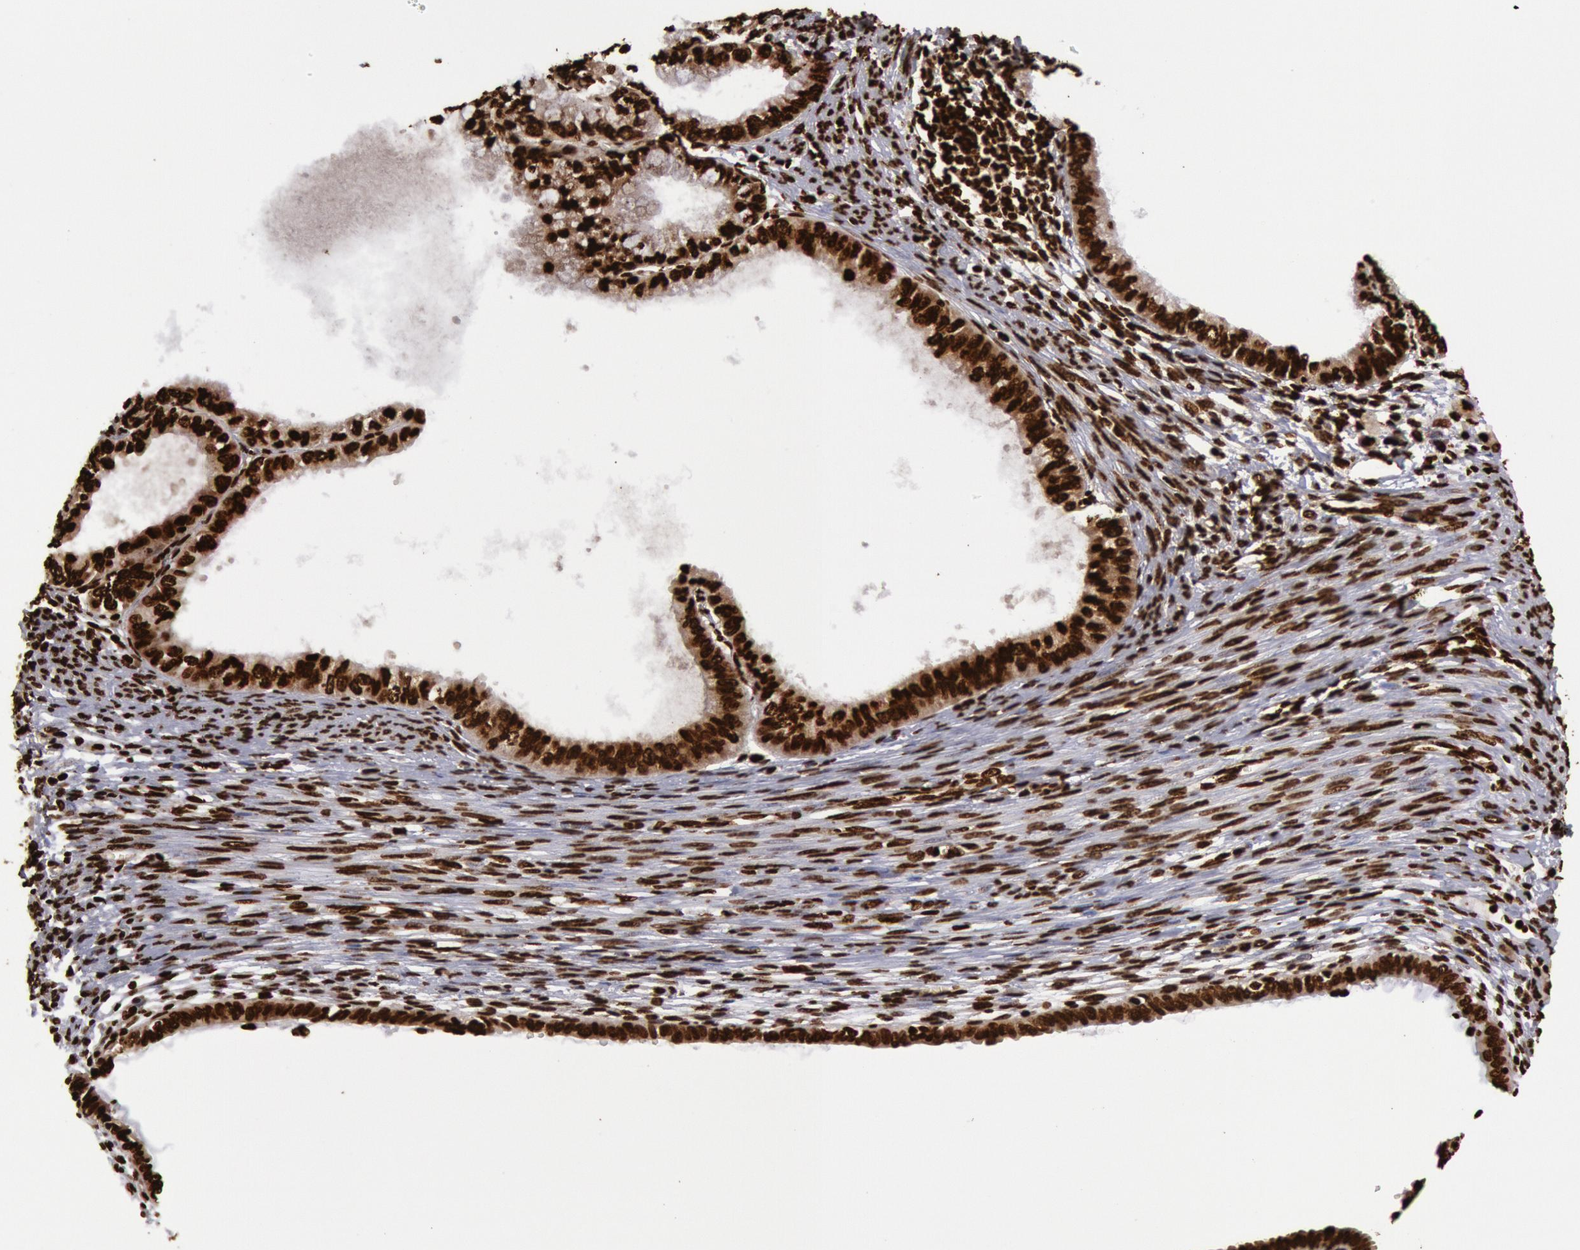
{"staining": {"intensity": "strong", "quantity": ">75%", "location": "nuclear"}, "tissue": "endometrial cancer", "cell_type": "Tumor cells", "image_type": "cancer", "snomed": [{"axis": "morphology", "description": "Adenocarcinoma, NOS"}, {"axis": "topography", "description": "Endometrium"}], "caption": "Endometrial adenocarcinoma tissue reveals strong nuclear staining in about >75% of tumor cells, visualized by immunohistochemistry. The staining was performed using DAB (3,3'-diaminobenzidine), with brown indicating positive protein expression. Nuclei are stained blue with hematoxylin.", "gene": "H3-4", "patient": {"sex": "female", "age": 76}}